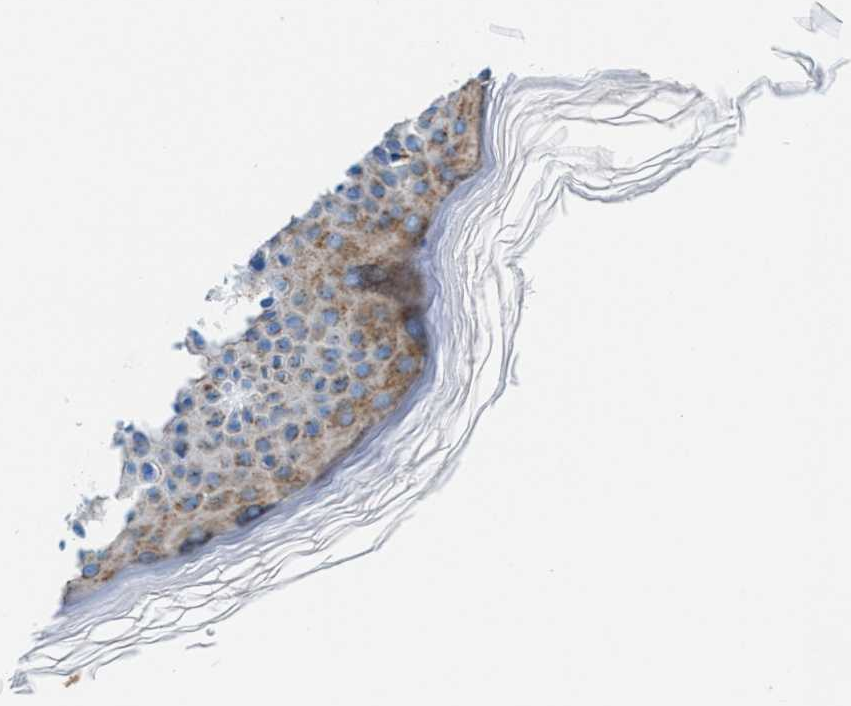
{"staining": {"intensity": "moderate", "quantity": ">75%", "location": "cytoplasmic/membranous"}, "tissue": "skin", "cell_type": "Fibroblasts", "image_type": "normal", "snomed": [{"axis": "morphology", "description": "Normal tissue, NOS"}, {"axis": "morphology", "description": "Malignant melanoma, Metastatic site"}, {"axis": "topography", "description": "Skin"}], "caption": "High-magnification brightfield microscopy of normal skin stained with DAB (3,3'-diaminobenzidine) (brown) and counterstained with hematoxylin (blue). fibroblasts exhibit moderate cytoplasmic/membranous expression is identified in about>75% of cells.", "gene": "VPS53", "patient": {"sex": "male", "age": 41}}